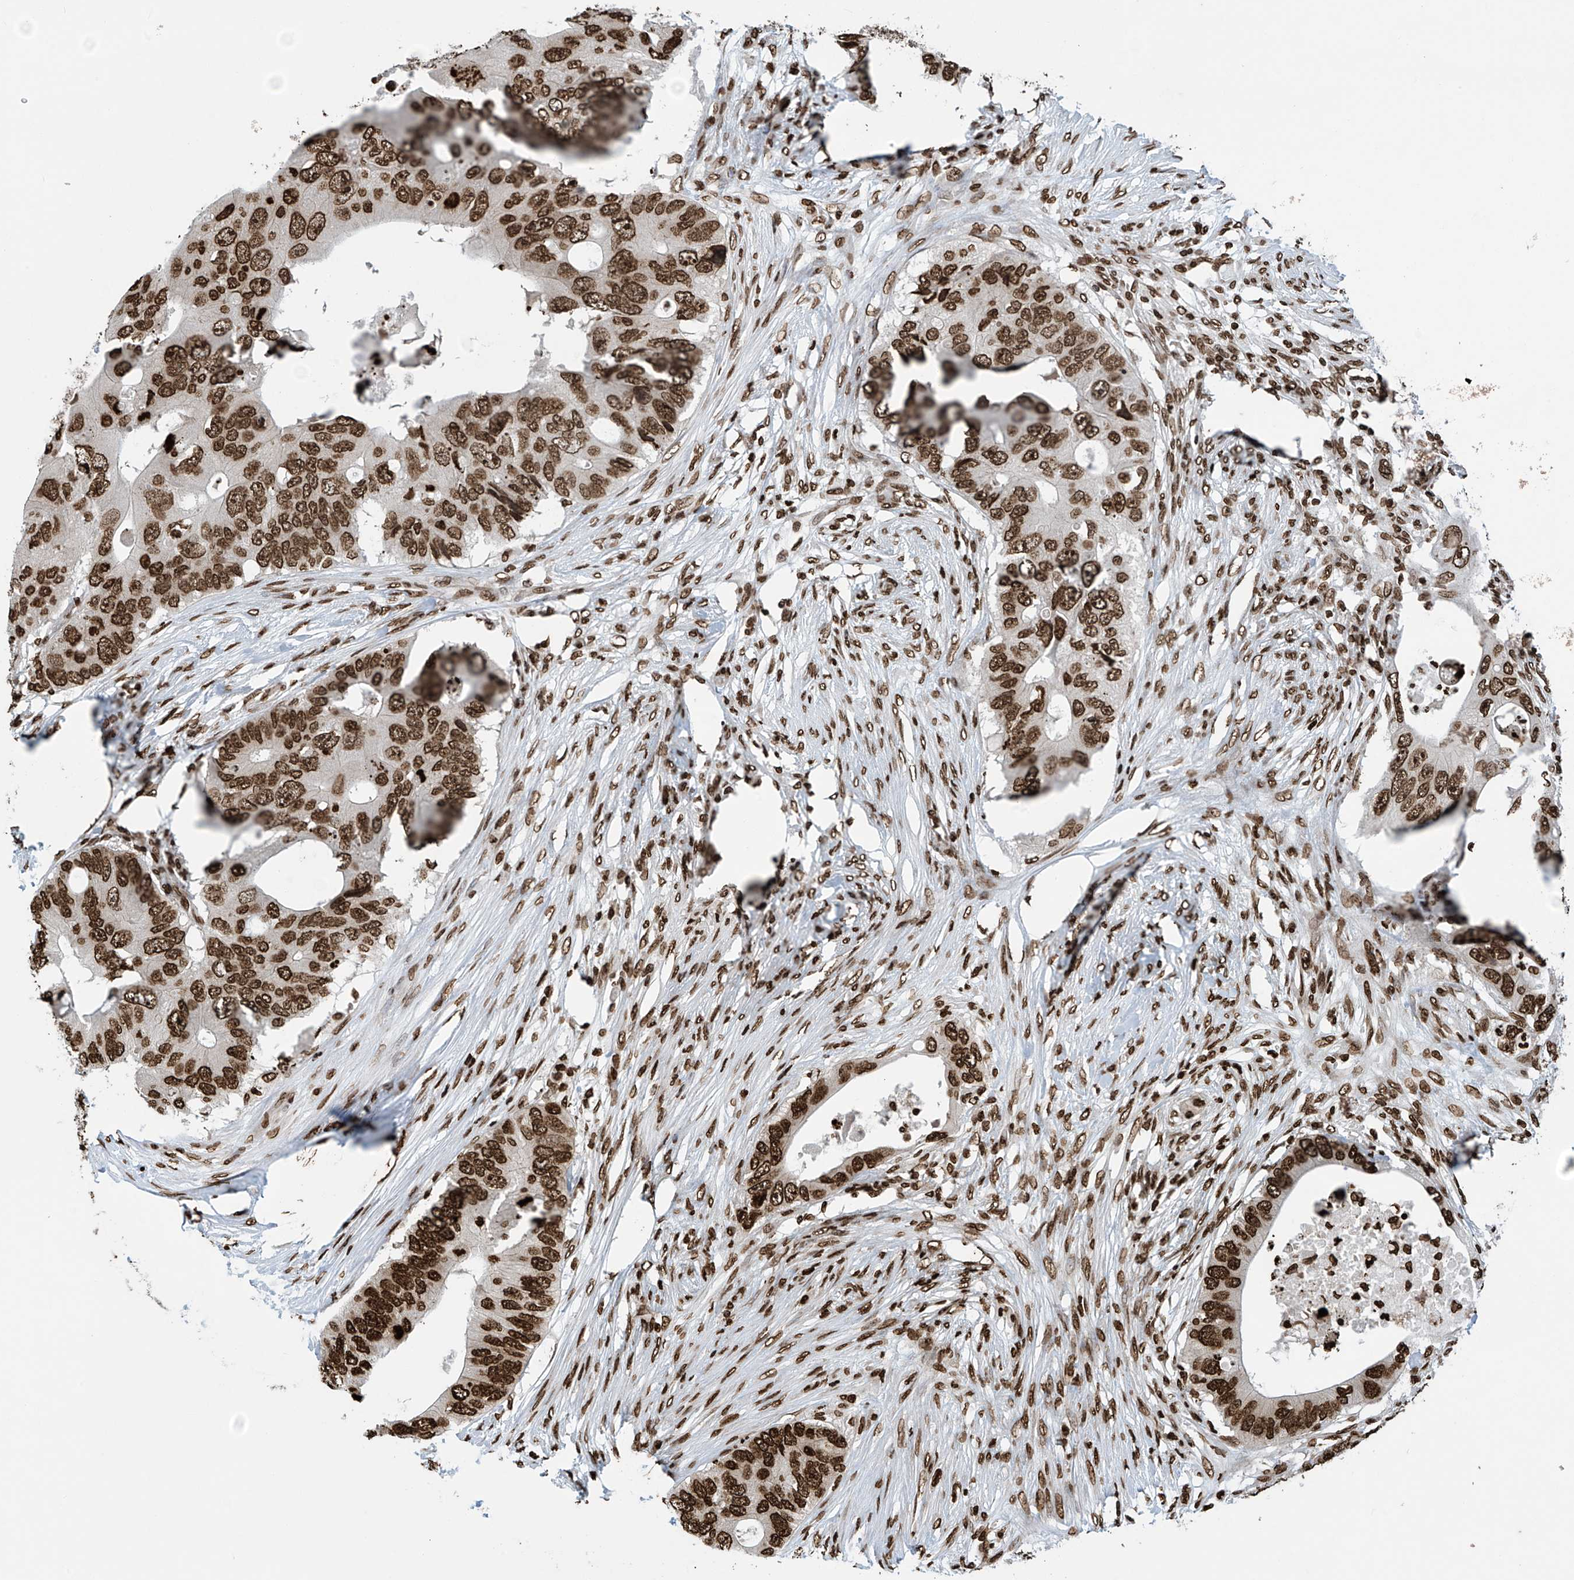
{"staining": {"intensity": "strong", "quantity": ">75%", "location": "nuclear"}, "tissue": "colorectal cancer", "cell_type": "Tumor cells", "image_type": "cancer", "snomed": [{"axis": "morphology", "description": "Adenocarcinoma, NOS"}, {"axis": "topography", "description": "Colon"}], "caption": "Colorectal cancer (adenocarcinoma) tissue demonstrates strong nuclear staining in about >75% of tumor cells", "gene": "DPPA2", "patient": {"sex": "male", "age": 71}}